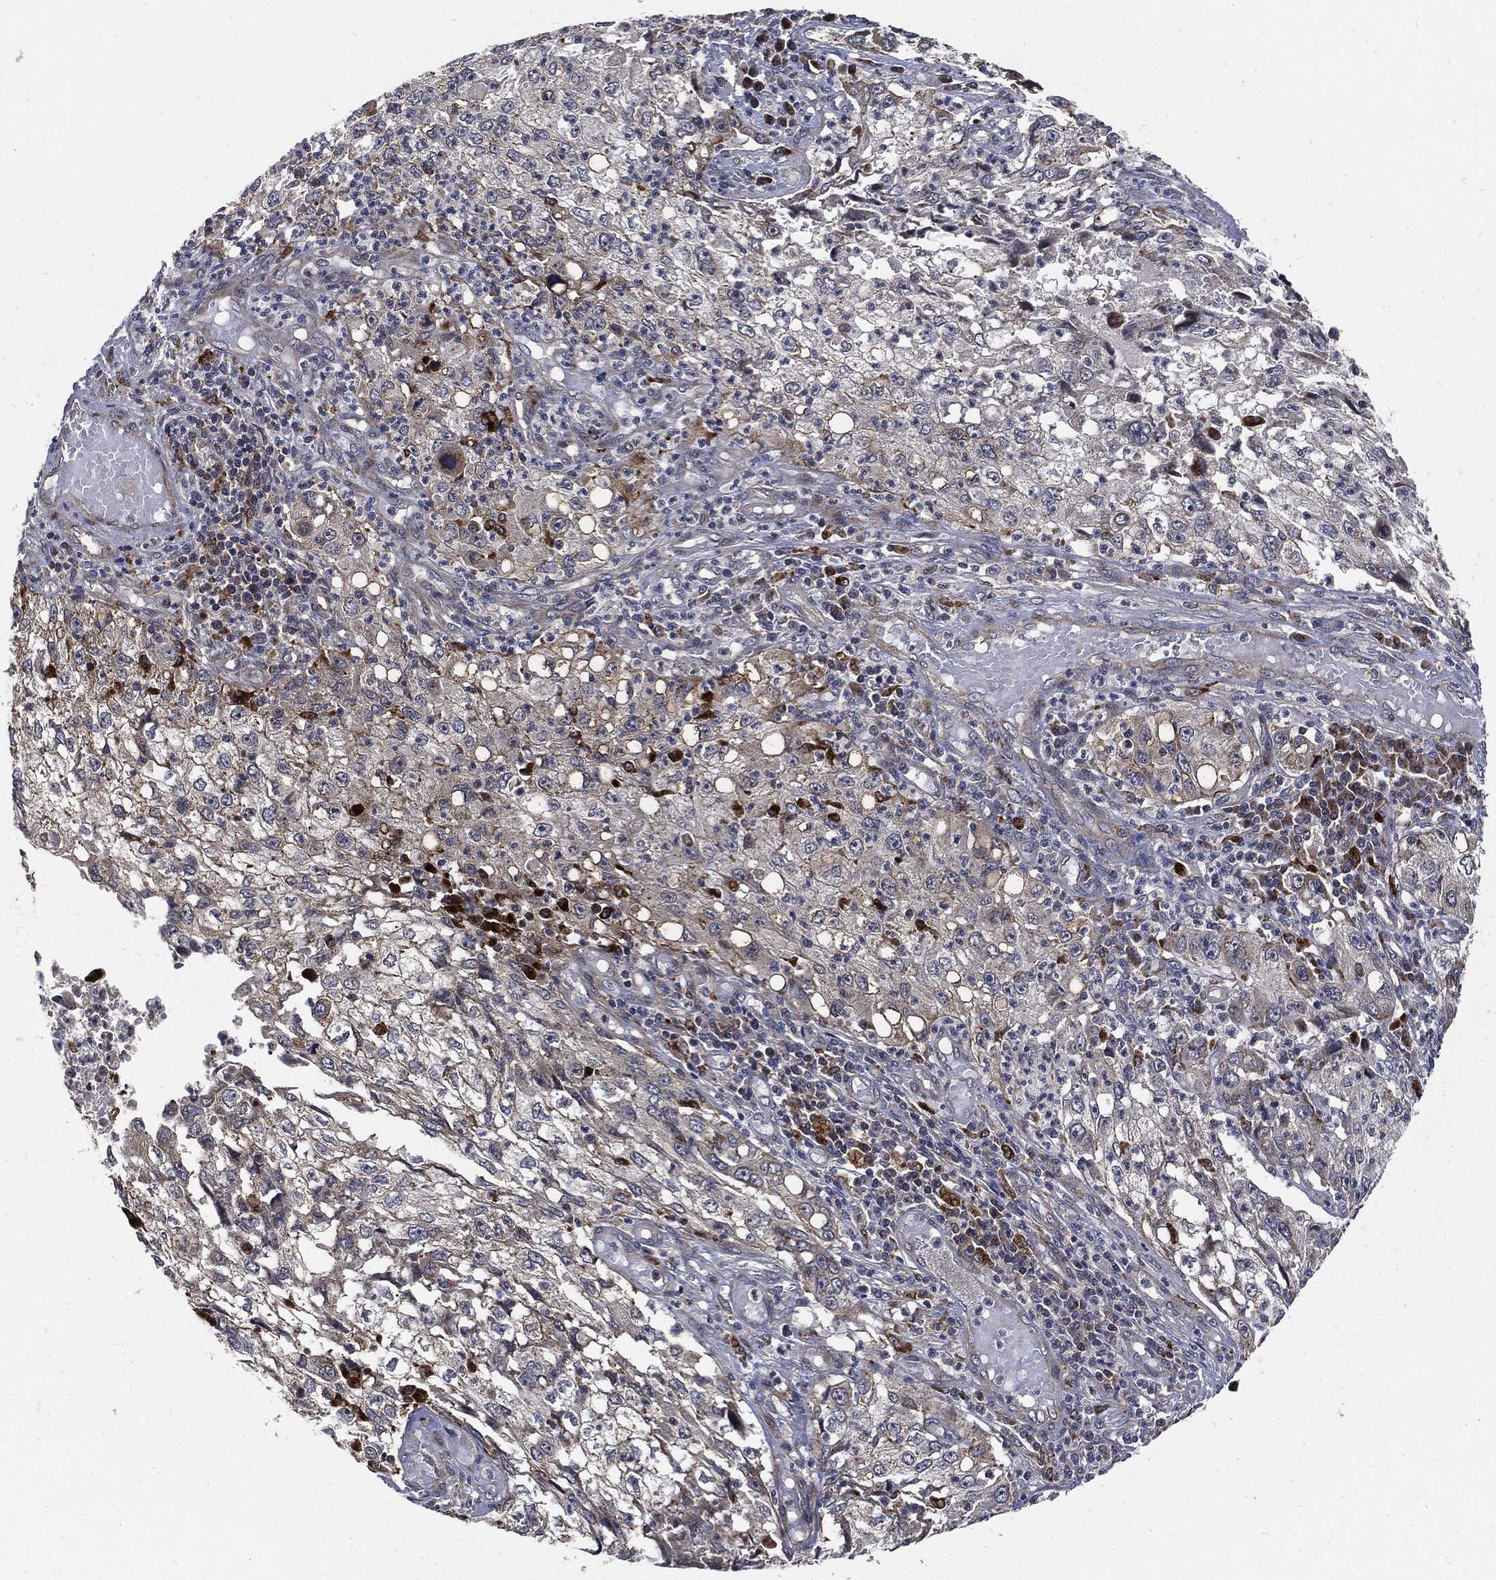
{"staining": {"intensity": "weak", "quantity": "<25%", "location": "cytoplasmic/membranous"}, "tissue": "cervical cancer", "cell_type": "Tumor cells", "image_type": "cancer", "snomed": [{"axis": "morphology", "description": "Squamous cell carcinoma, NOS"}, {"axis": "topography", "description": "Cervix"}], "caption": "Human cervical squamous cell carcinoma stained for a protein using IHC displays no positivity in tumor cells.", "gene": "SLC31A2", "patient": {"sex": "female", "age": 36}}